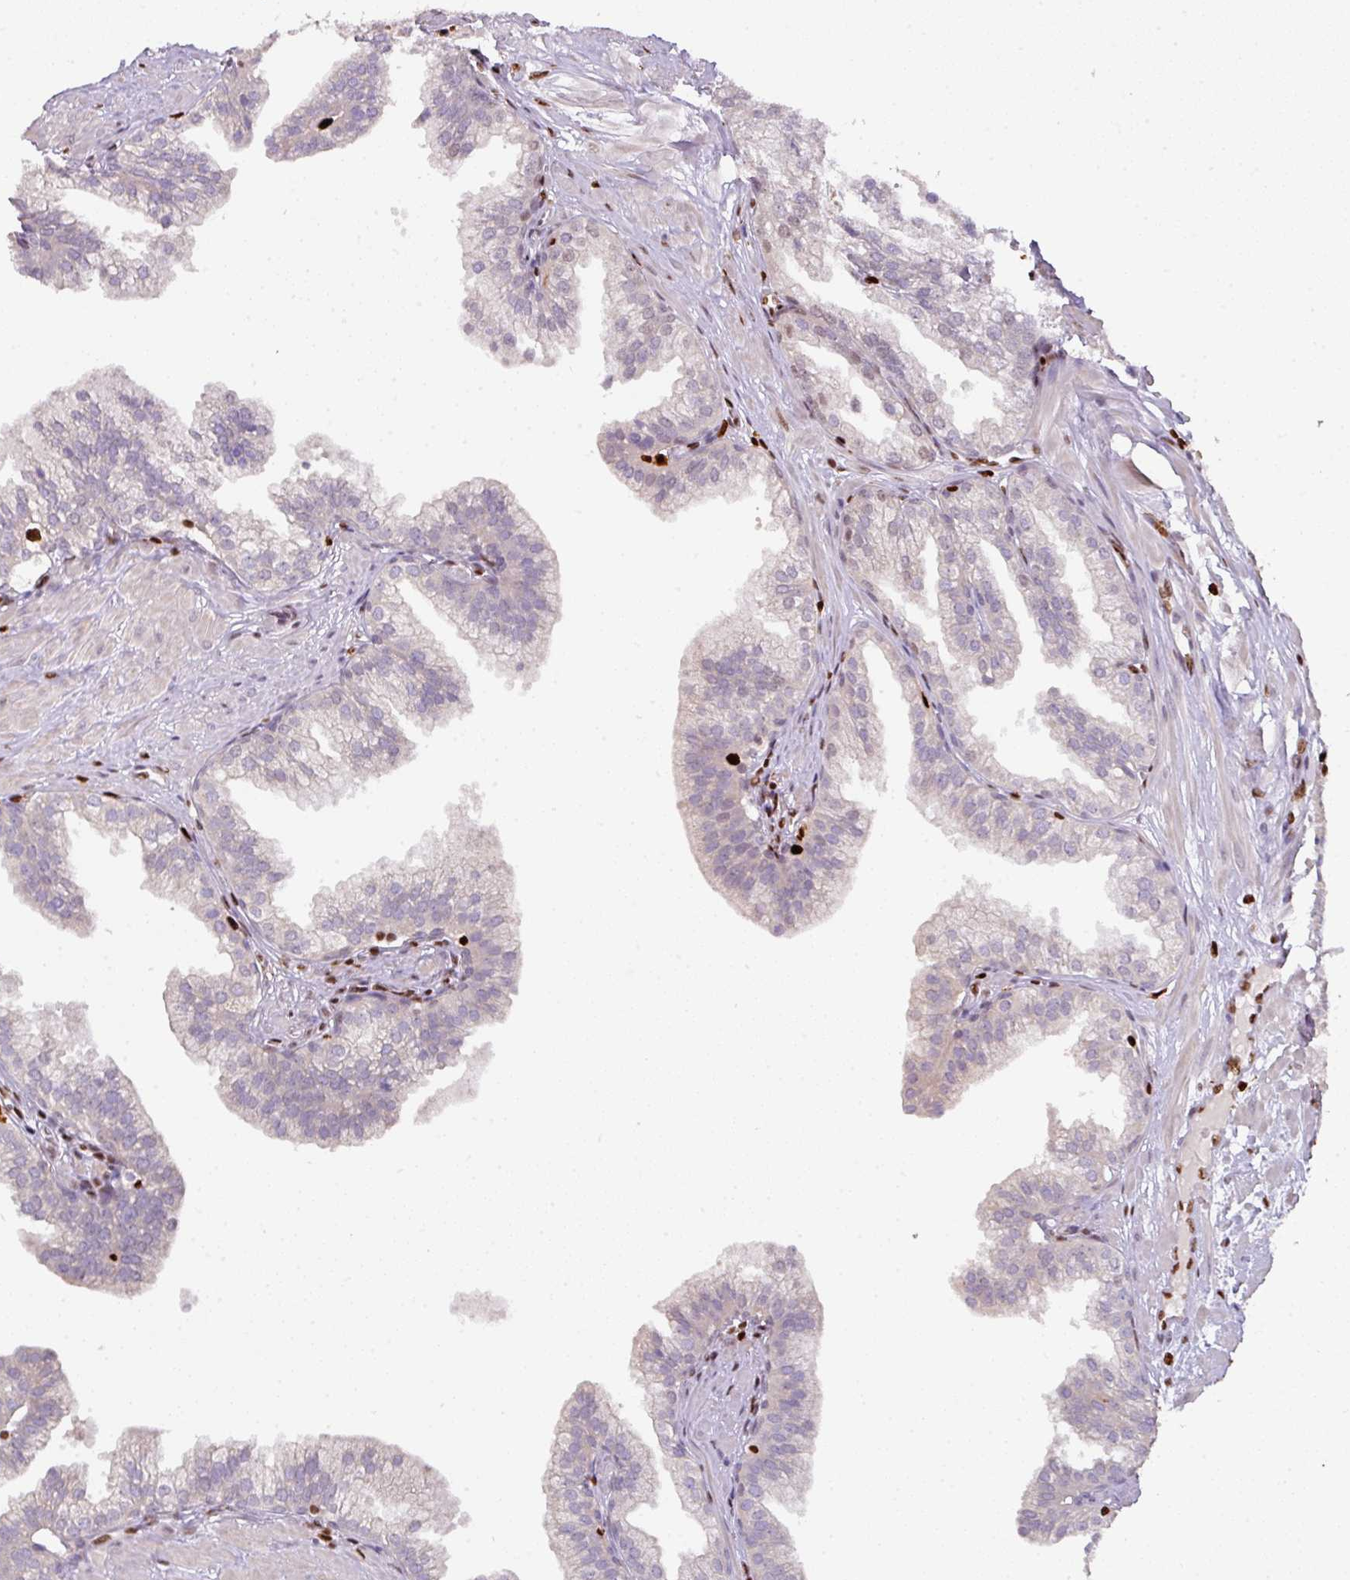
{"staining": {"intensity": "negative", "quantity": "none", "location": "none"}, "tissue": "prostate", "cell_type": "Glandular cells", "image_type": "normal", "snomed": [{"axis": "morphology", "description": "Normal tissue, NOS"}, {"axis": "topography", "description": "Prostate"}, {"axis": "topography", "description": "Peripheral nerve tissue"}], "caption": "Immunohistochemistry (IHC) histopathology image of benign prostate: human prostate stained with DAB demonstrates no significant protein expression in glandular cells. The staining is performed using DAB (3,3'-diaminobenzidine) brown chromogen with nuclei counter-stained in using hematoxylin.", "gene": "SAMHD1", "patient": {"sex": "male", "age": 55}}